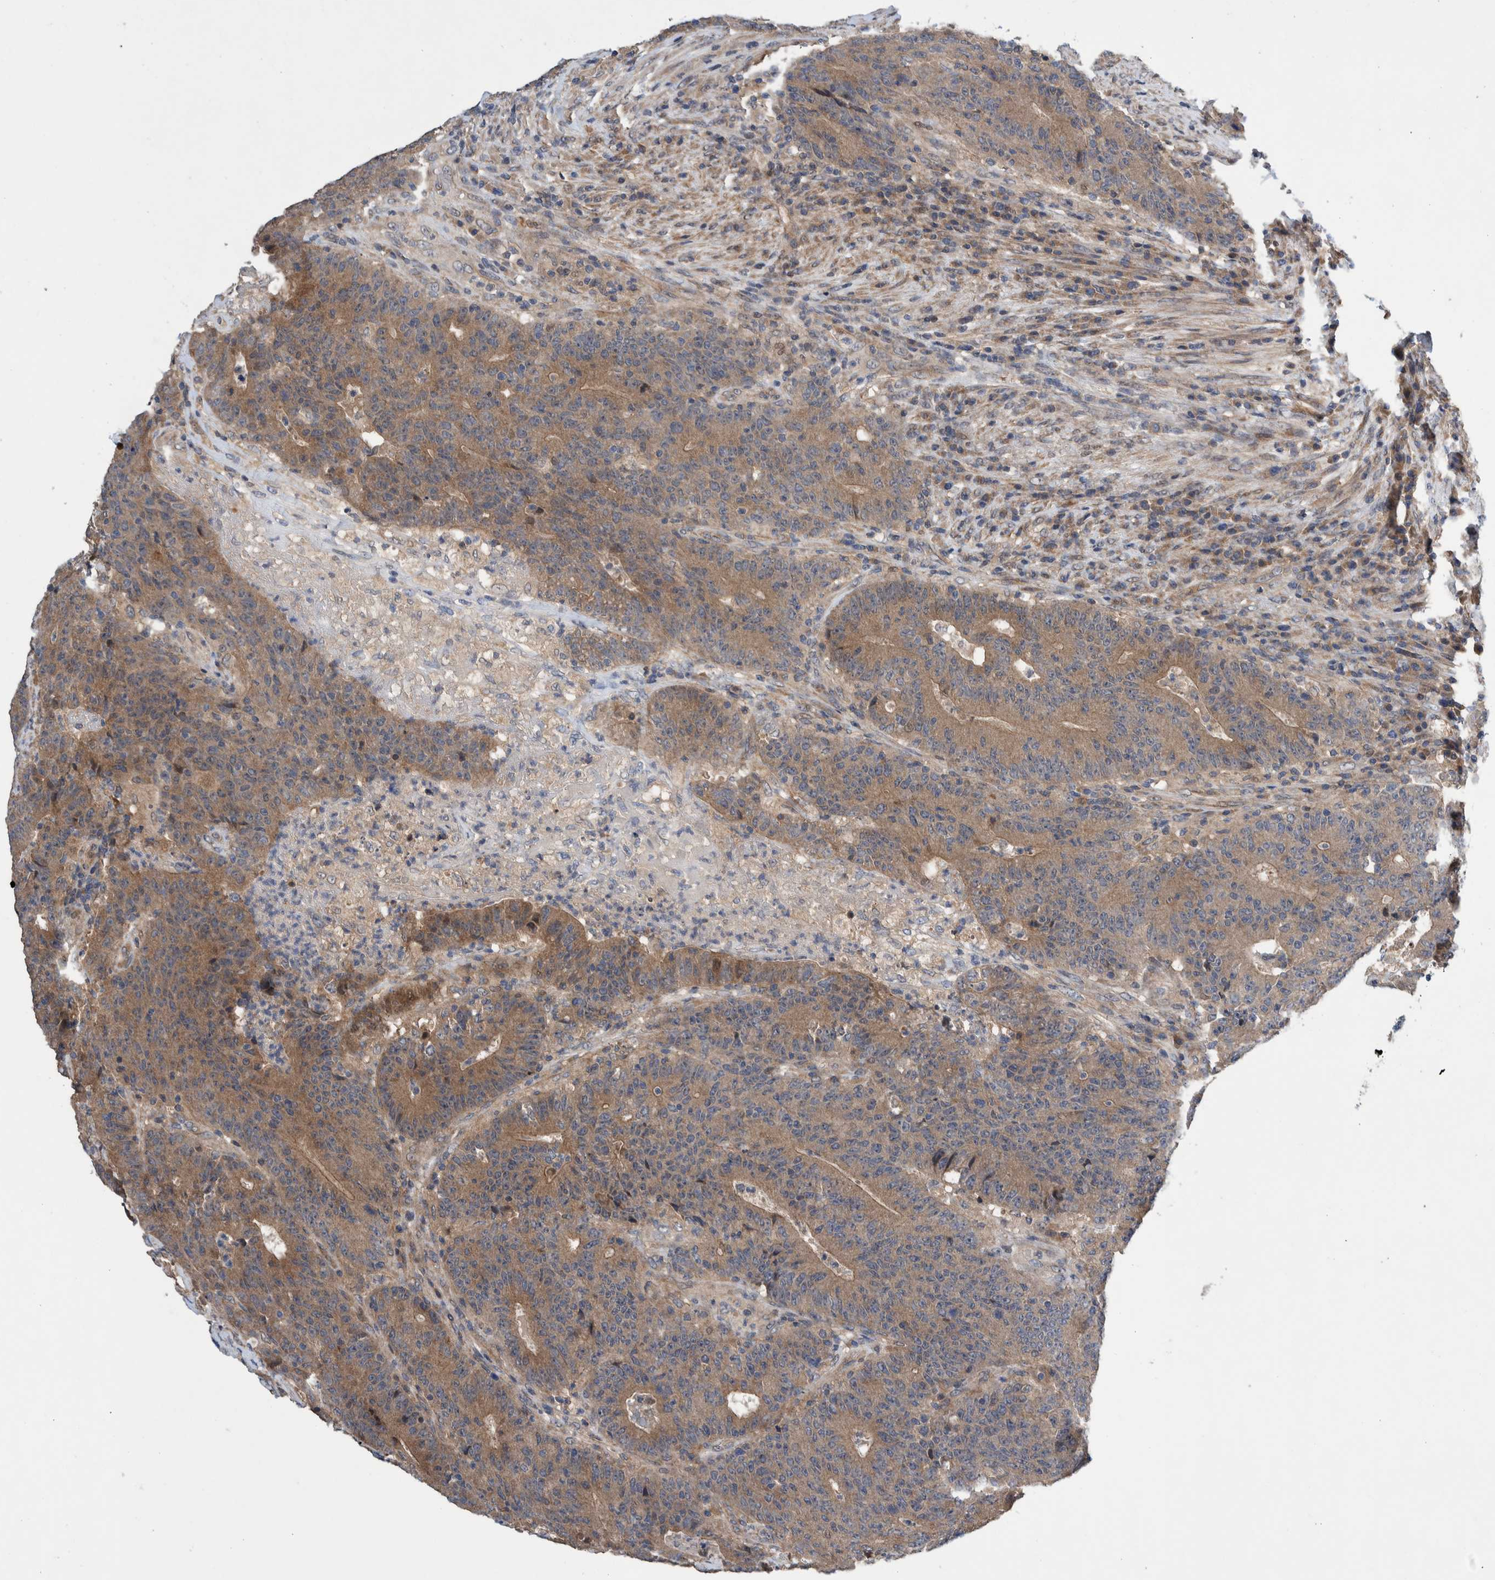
{"staining": {"intensity": "moderate", "quantity": ">75%", "location": "cytoplasmic/membranous"}, "tissue": "colorectal cancer", "cell_type": "Tumor cells", "image_type": "cancer", "snomed": [{"axis": "morphology", "description": "Normal tissue, NOS"}, {"axis": "morphology", "description": "Adenocarcinoma, NOS"}, {"axis": "topography", "description": "Colon"}], "caption": "The photomicrograph demonstrates immunohistochemical staining of colorectal cancer. There is moderate cytoplasmic/membranous positivity is appreciated in about >75% of tumor cells.", "gene": "PIK3R6", "patient": {"sex": "female", "age": 75}}